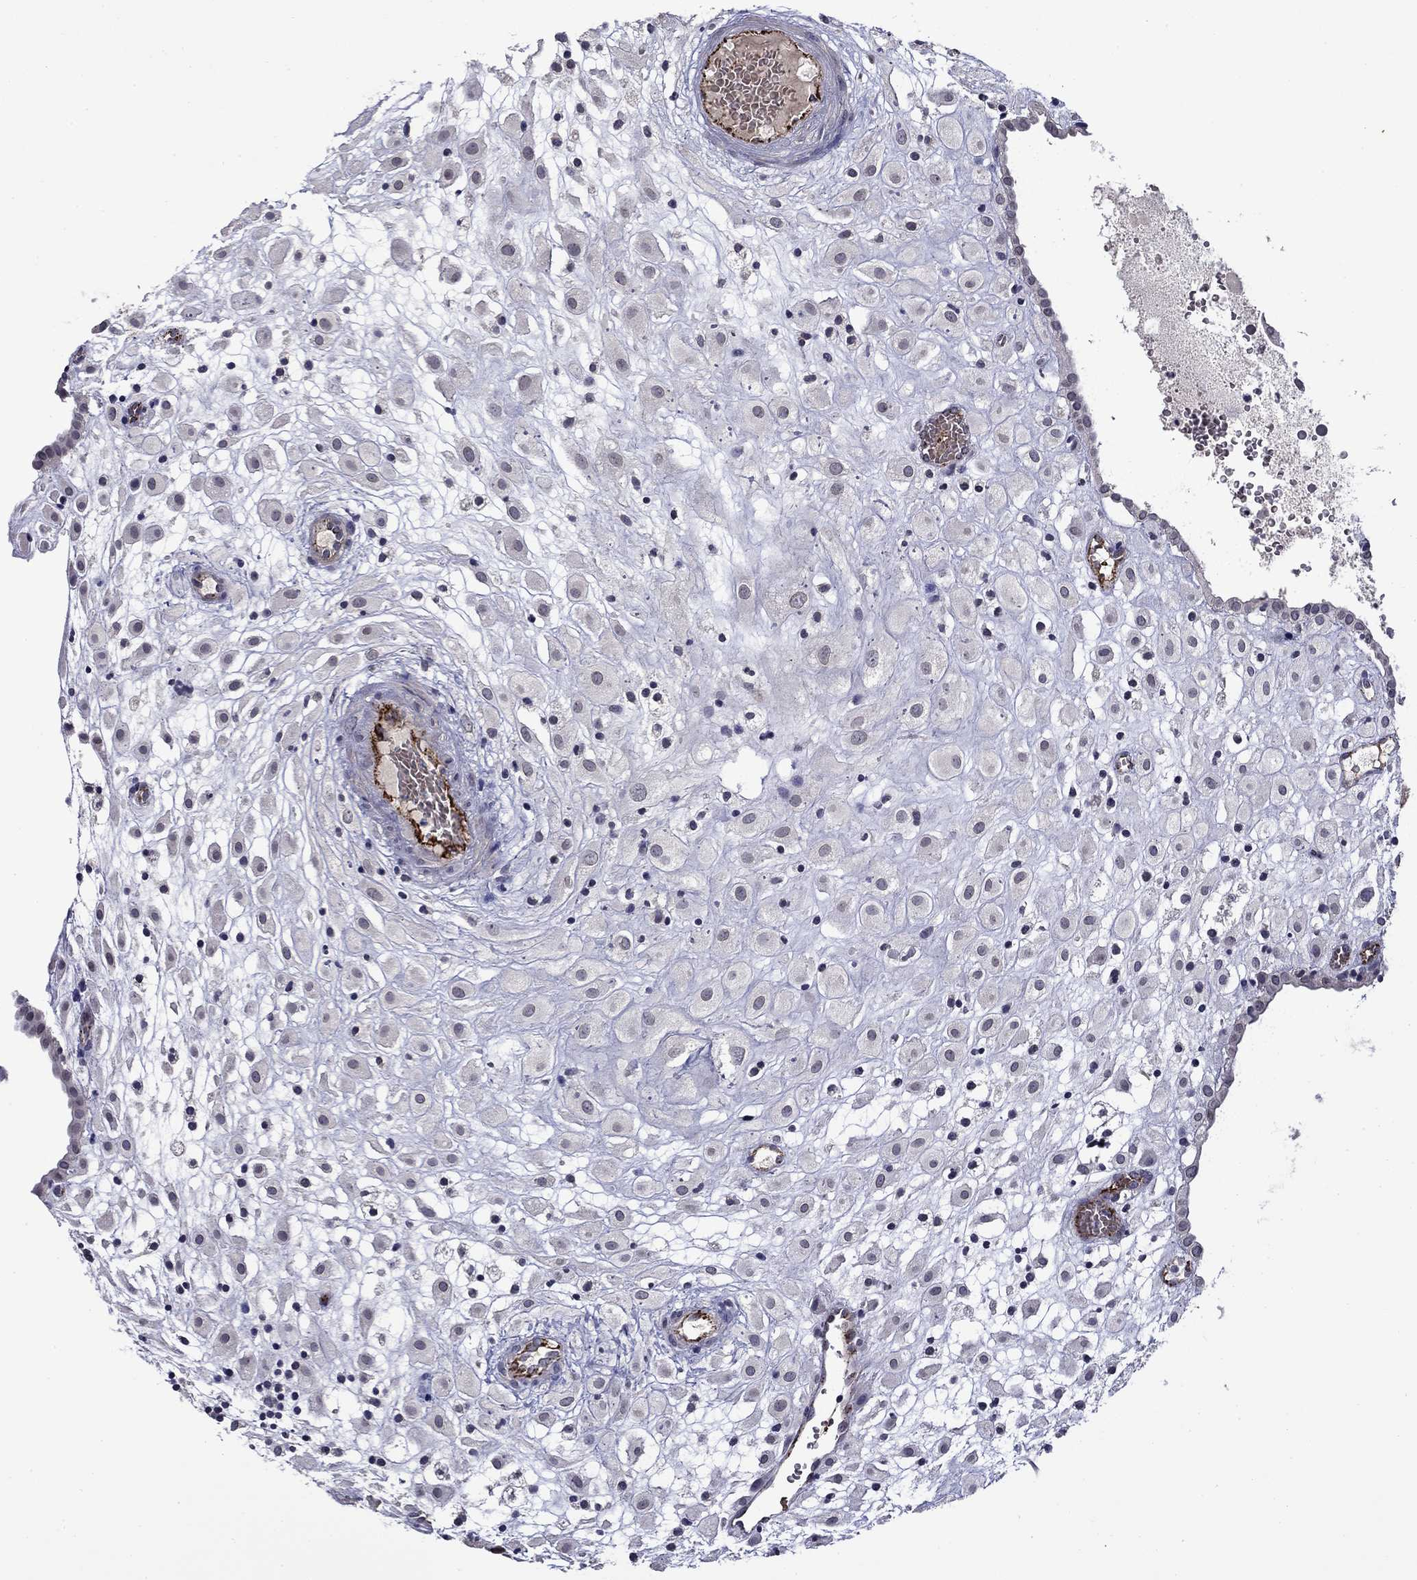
{"staining": {"intensity": "negative", "quantity": "none", "location": "none"}, "tissue": "placenta", "cell_type": "Decidual cells", "image_type": "normal", "snomed": [{"axis": "morphology", "description": "Normal tissue, NOS"}, {"axis": "topography", "description": "Placenta"}], "caption": "Histopathology image shows no significant protein staining in decidual cells of benign placenta.", "gene": "SLITRK1", "patient": {"sex": "female", "age": 24}}